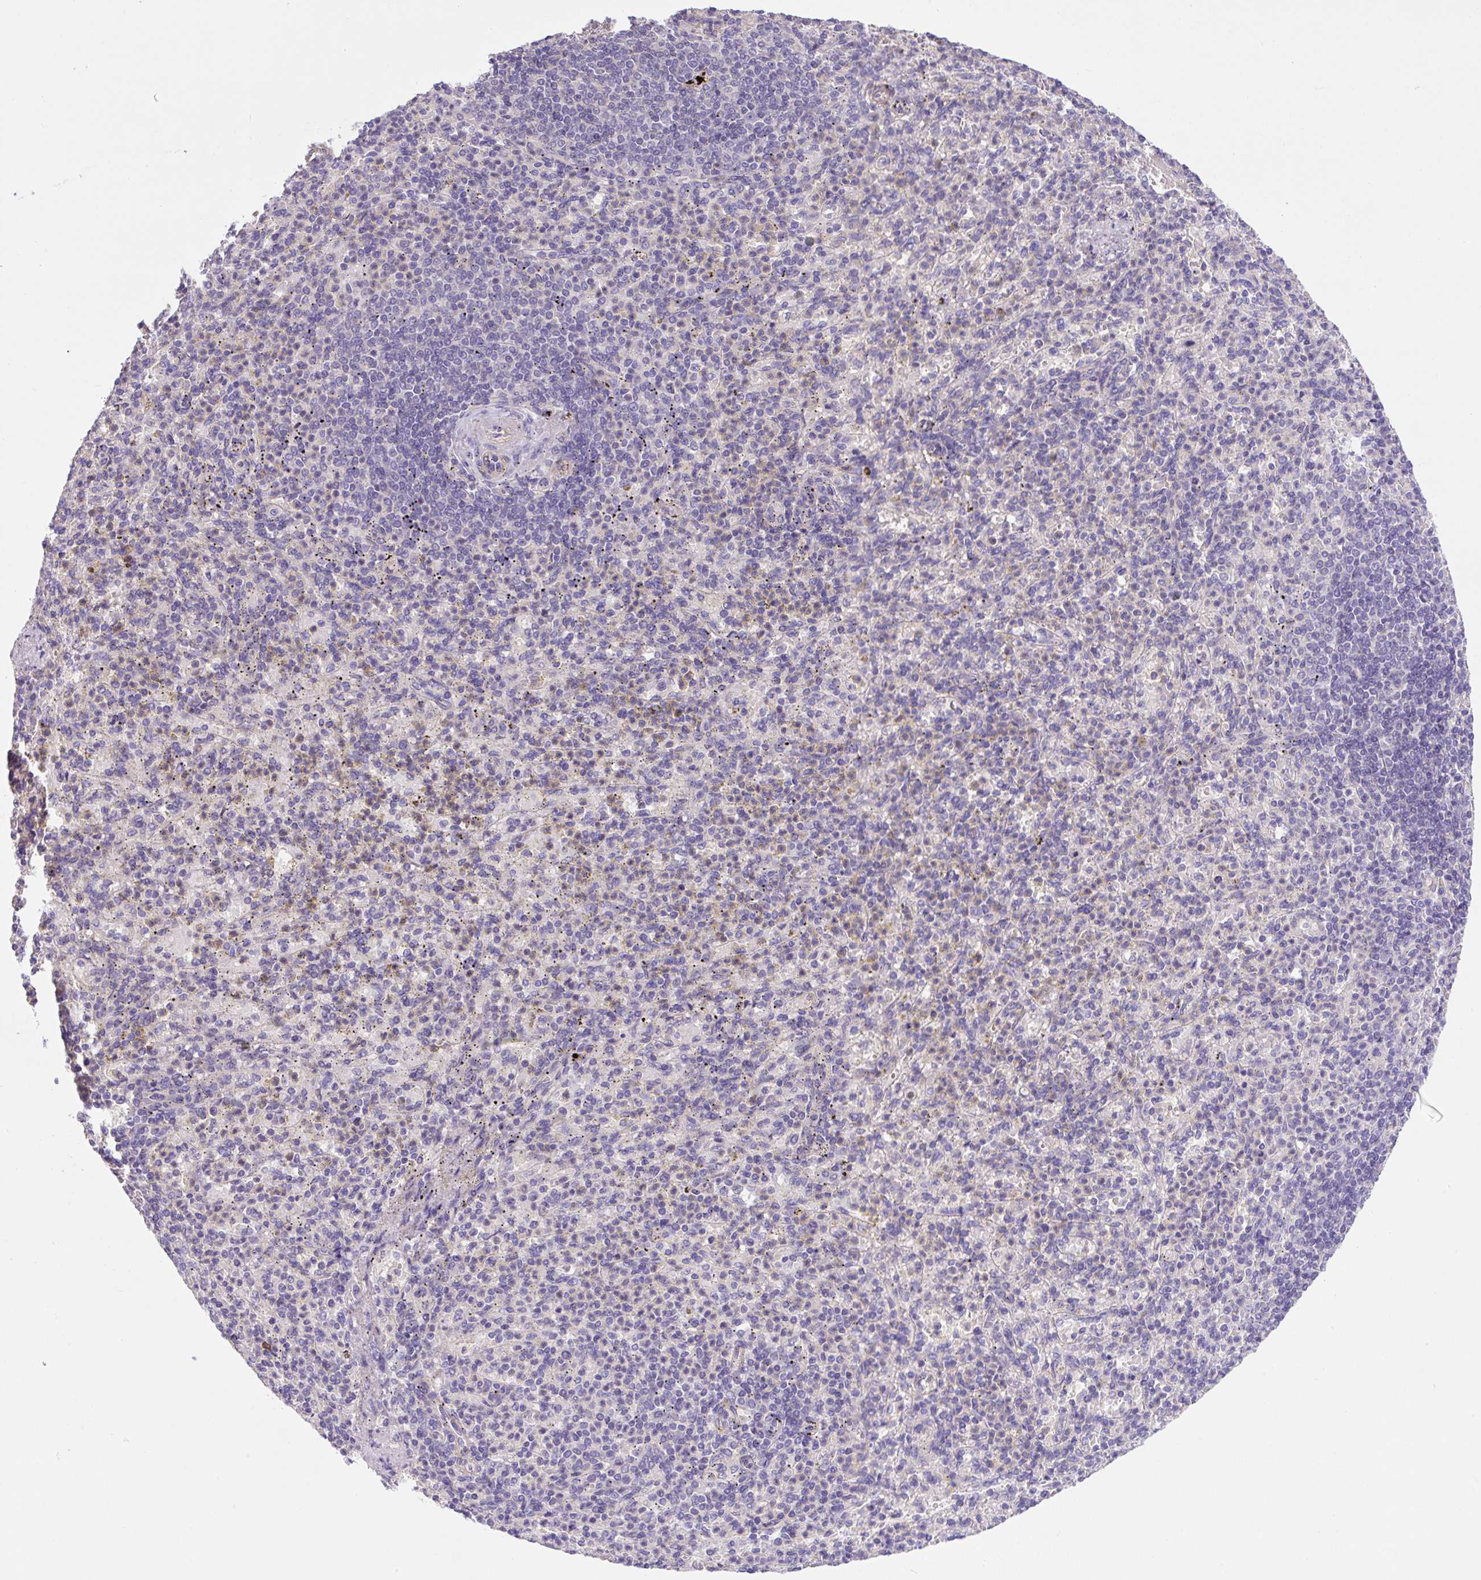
{"staining": {"intensity": "negative", "quantity": "none", "location": "none"}, "tissue": "spleen", "cell_type": "Cells in red pulp", "image_type": "normal", "snomed": [{"axis": "morphology", "description": "Normal tissue, NOS"}, {"axis": "topography", "description": "Spleen"}], "caption": "DAB immunohistochemical staining of unremarkable spleen shows no significant expression in cells in red pulp. (DAB (3,3'-diaminobenzidine) IHC visualized using brightfield microscopy, high magnification).", "gene": "NPTN", "patient": {"sex": "female", "age": 74}}